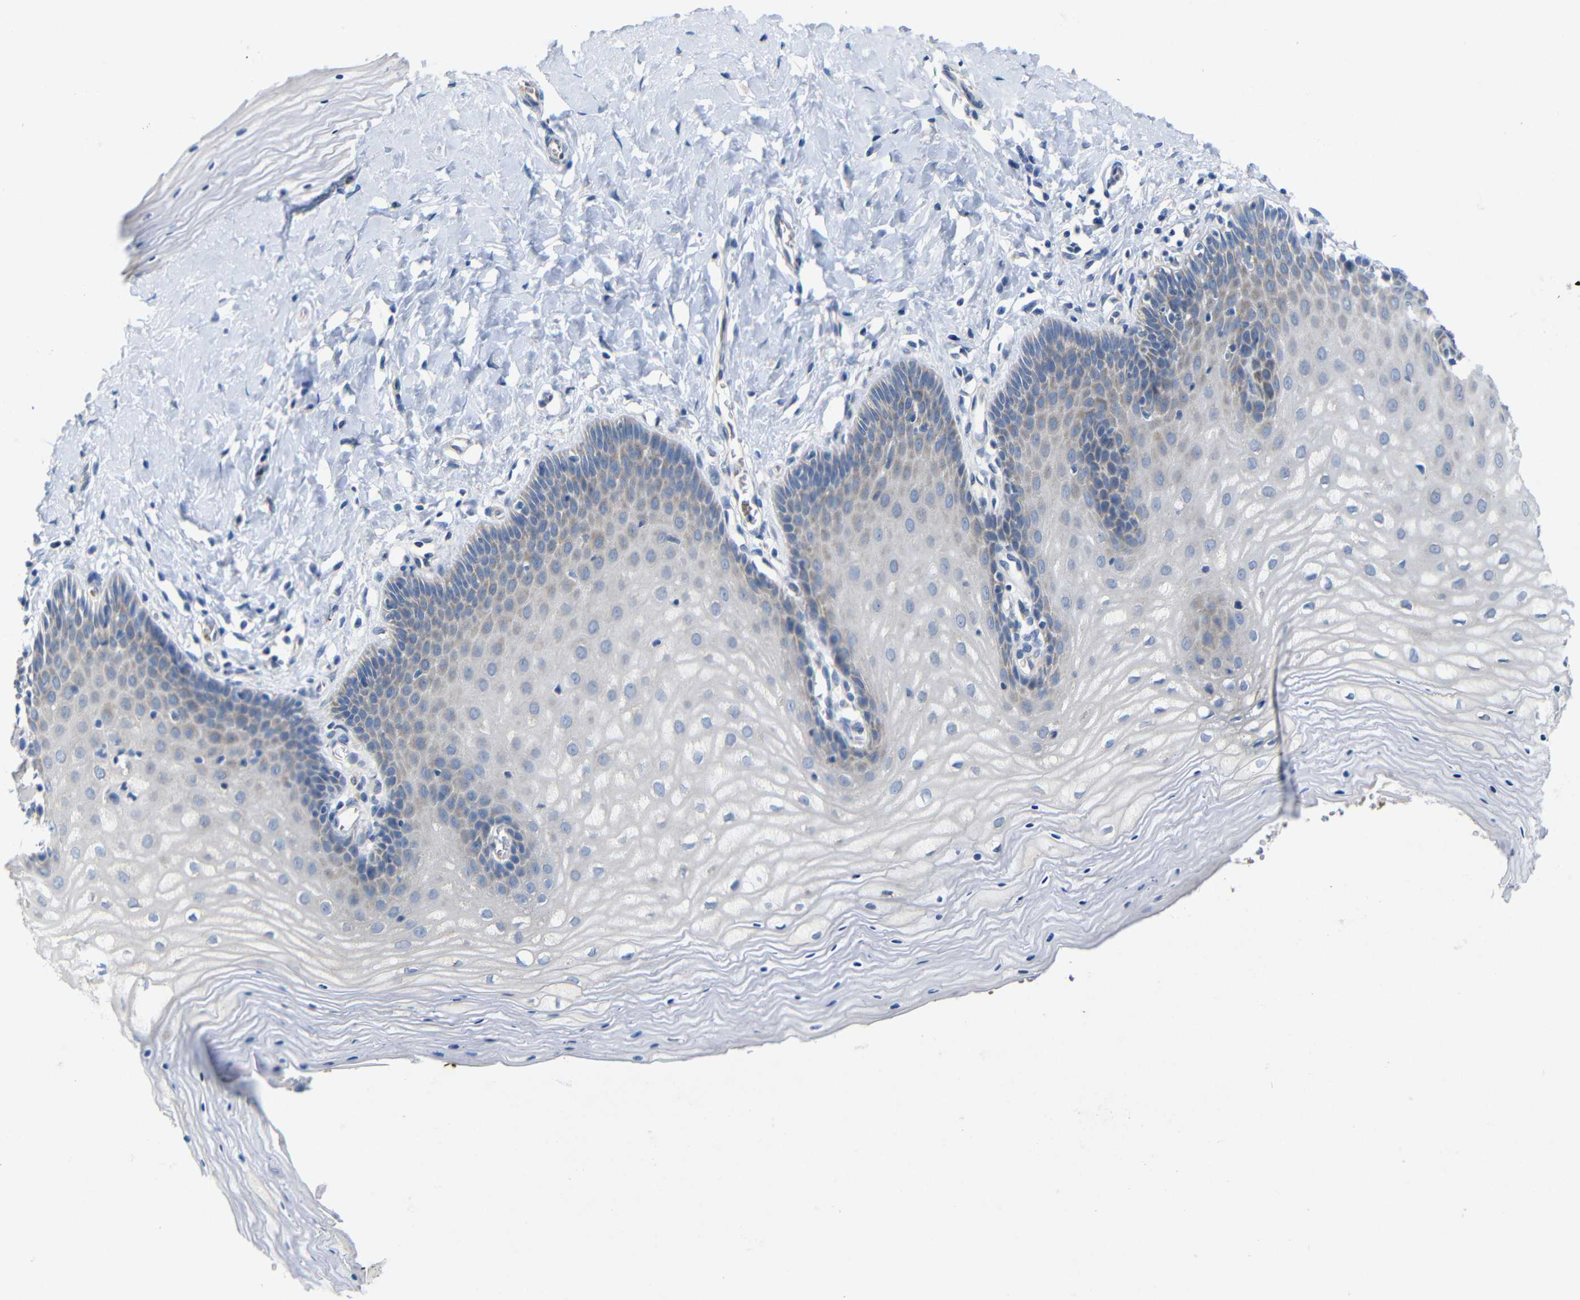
{"staining": {"intensity": "moderate", "quantity": ">75%", "location": "cytoplasmic/membranous"}, "tissue": "cervix", "cell_type": "Glandular cells", "image_type": "normal", "snomed": [{"axis": "morphology", "description": "Normal tissue, NOS"}, {"axis": "topography", "description": "Cervix"}], "caption": "Immunohistochemistry staining of benign cervix, which shows medium levels of moderate cytoplasmic/membranous staining in approximately >75% of glandular cells indicating moderate cytoplasmic/membranous protein positivity. The staining was performed using DAB (brown) for protein detection and nuclei were counterstained in hematoxylin (blue).", "gene": "TBC1D32", "patient": {"sex": "female", "age": 55}}